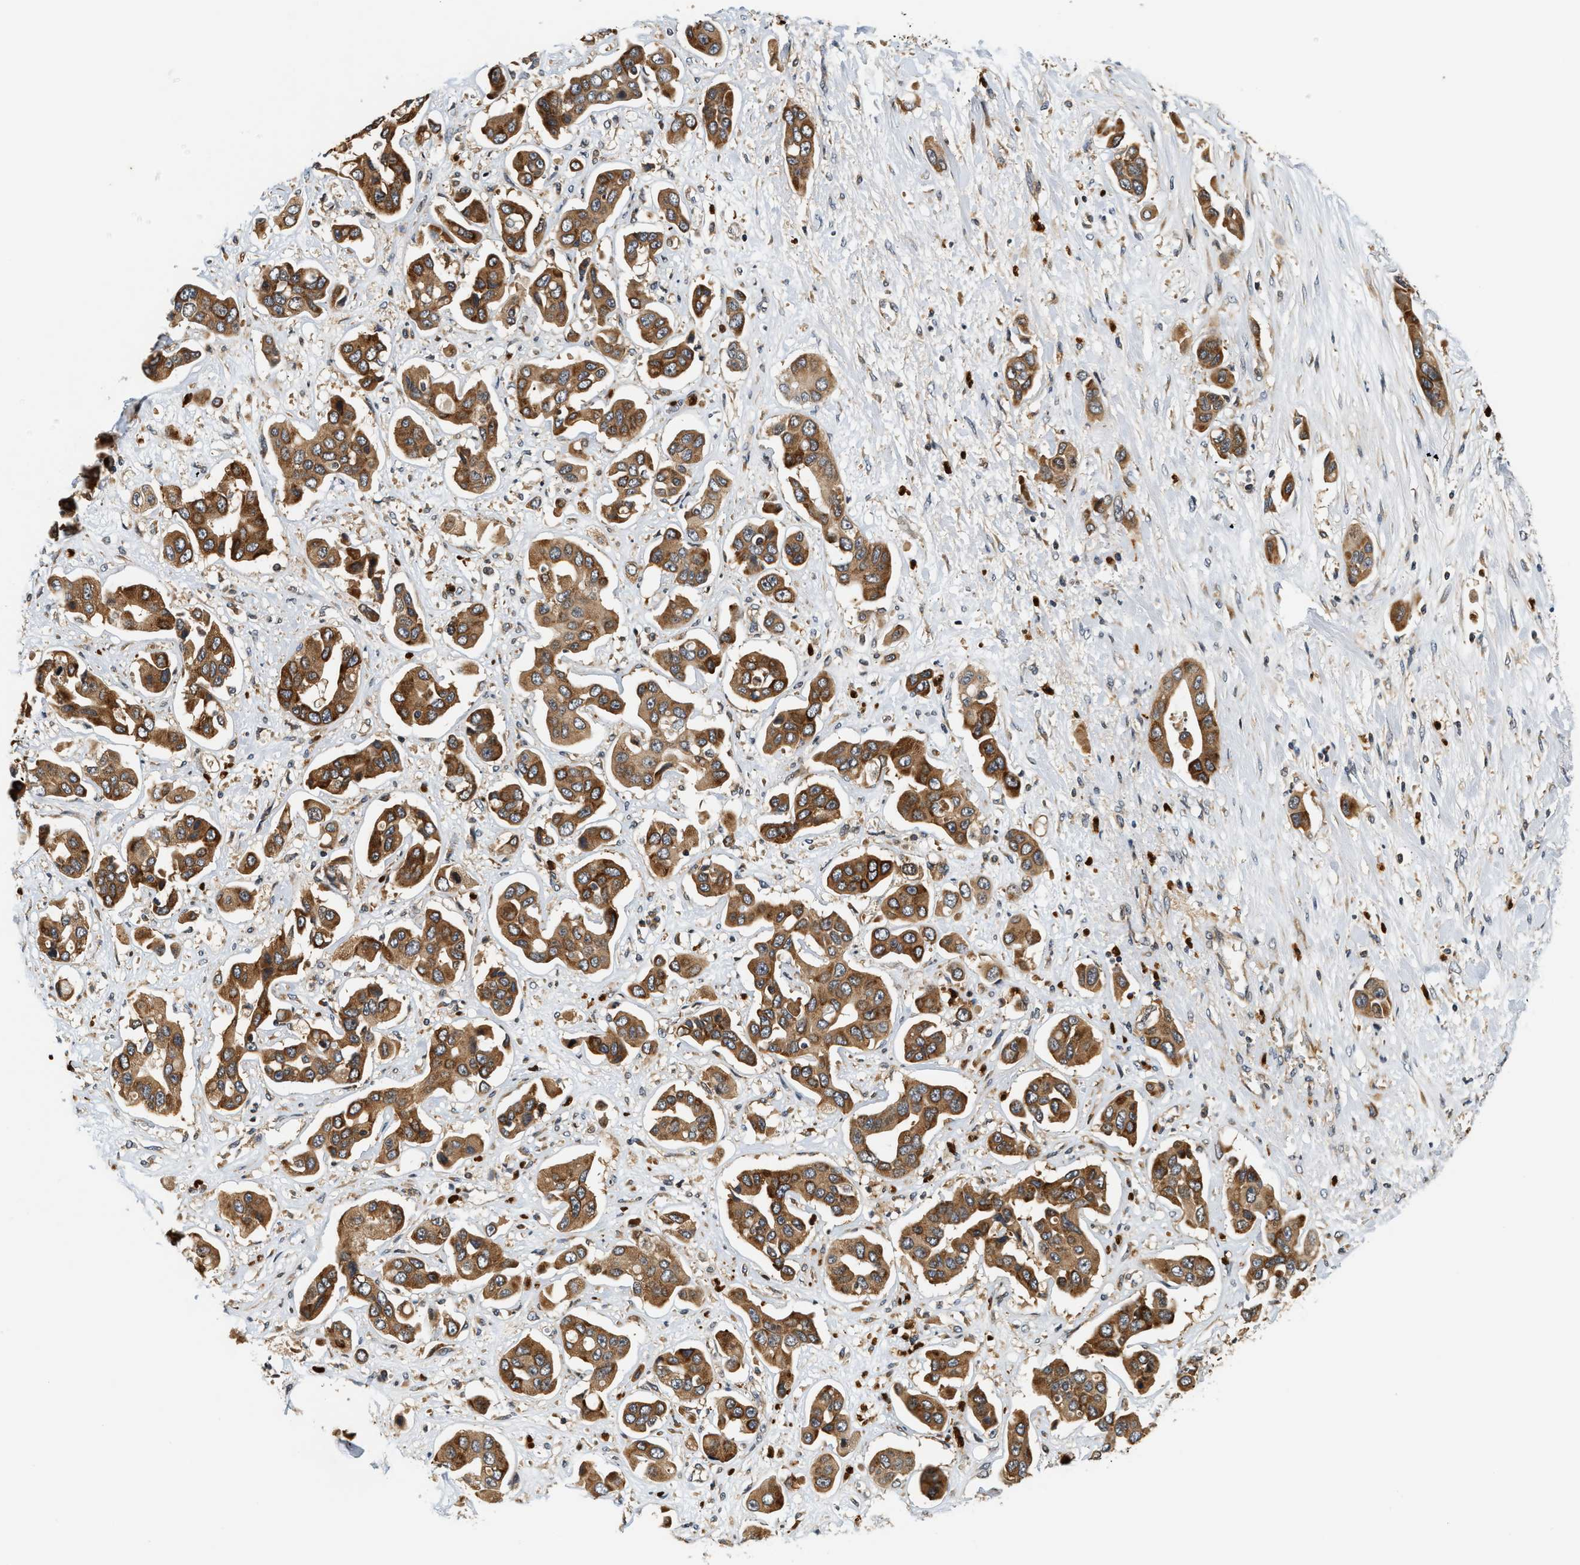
{"staining": {"intensity": "moderate", "quantity": ">75%", "location": "cytoplasmic/membranous"}, "tissue": "liver cancer", "cell_type": "Tumor cells", "image_type": "cancer", "snomed": [{"axis": "morphology", "description": "Cholangiocarcinoma"}, {"axis": "topography", "description": "Liver"}], "caption": "An image of cholangiocarcinoma (liver) stained for a protein displays moderate cytoplasmic/membranous brown staining in tumor cells. The staining was performed using DAB, with brown indicating positive protein expression. Nuclei are stained blue with hematoxylin.", "gene": "SAMD9", "patient": {"sex": "female", "age": 52}}